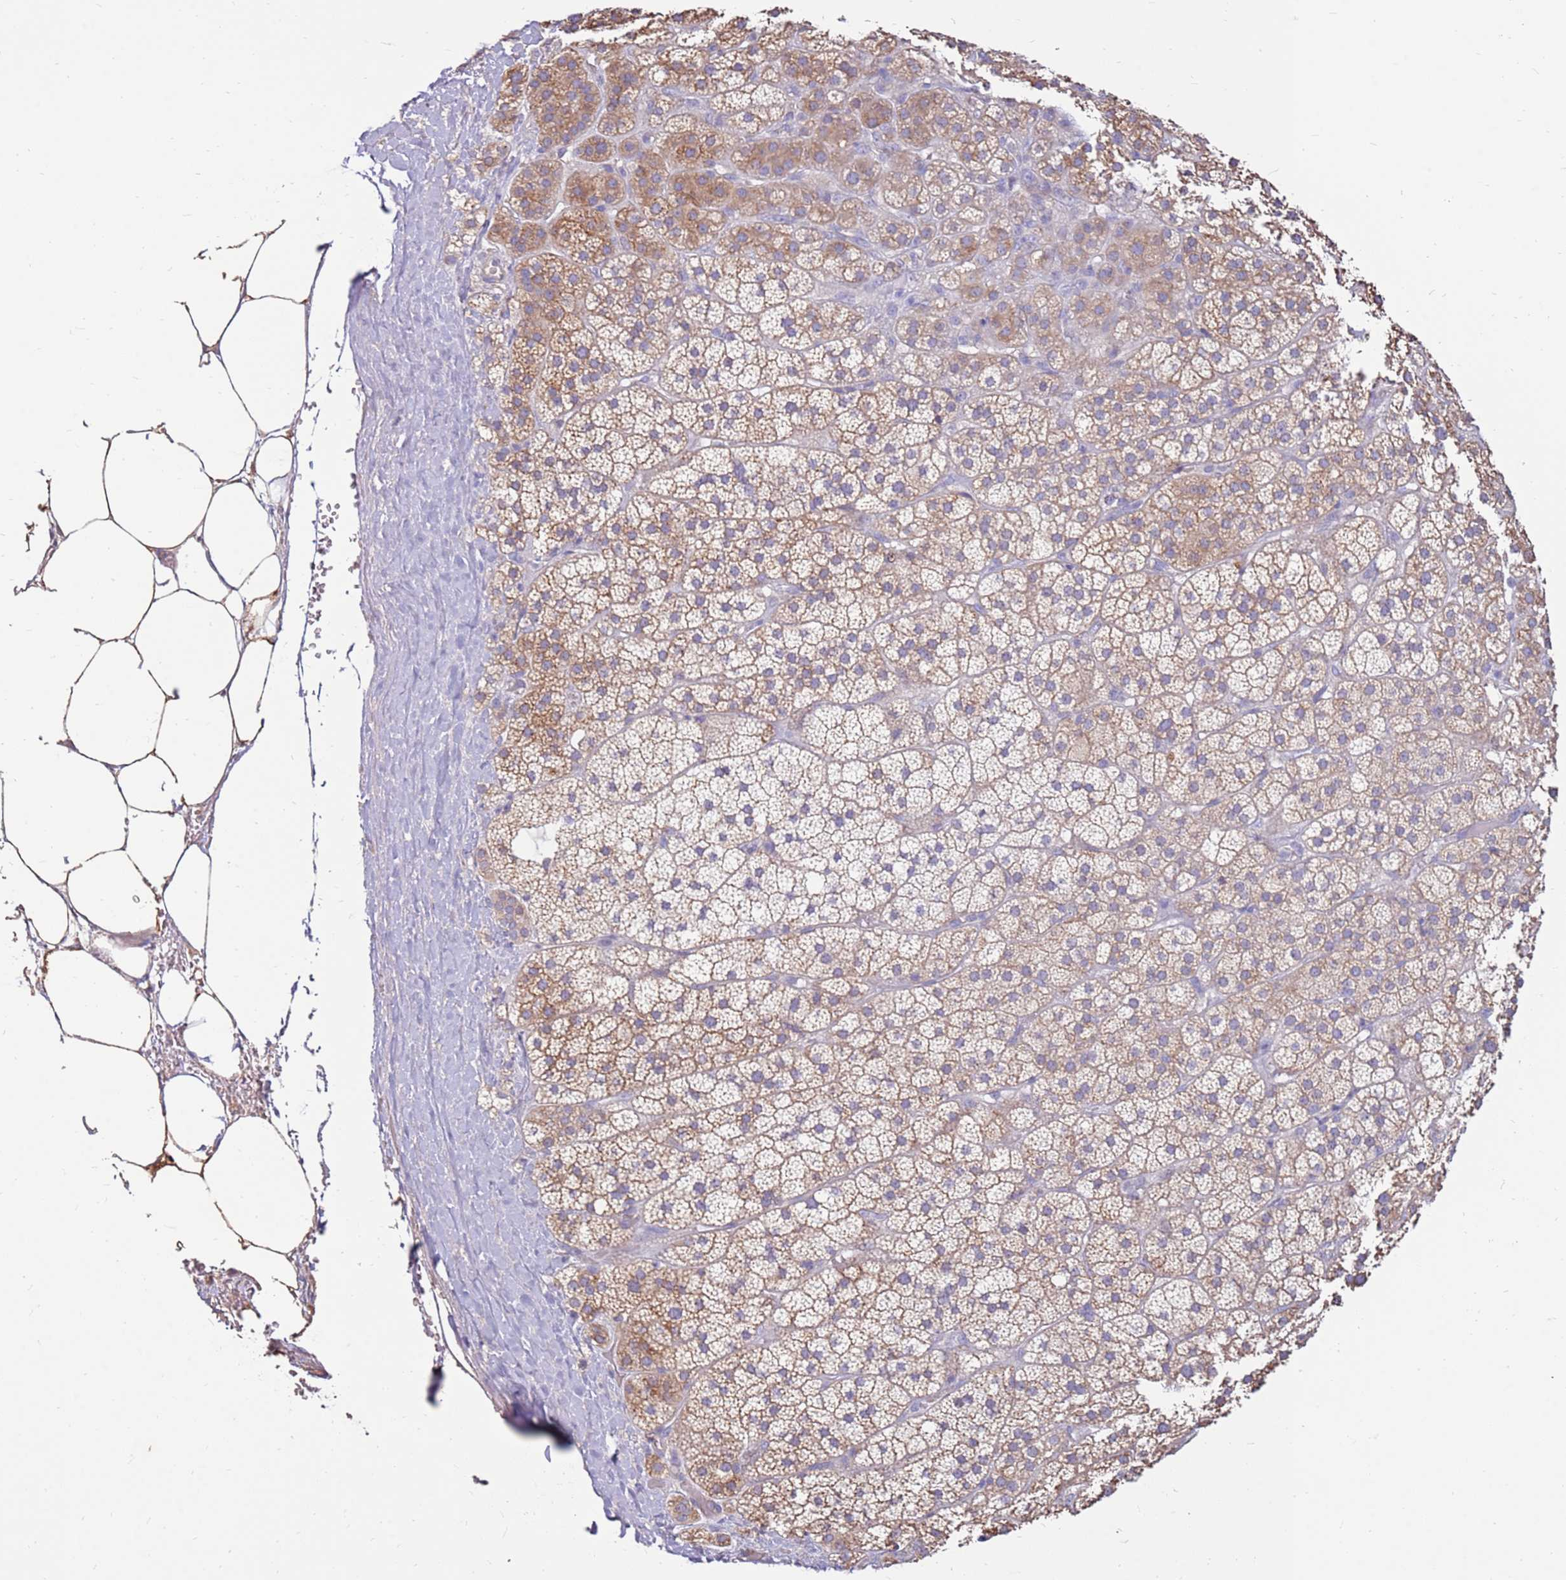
{"staining": {"intensity": "moderate", "quantity": "25%-75%", "location": "cytoplasmic/membranous"}, "tissue": "adrenal gland", "cell_type": "Glandular cells", "image_type": "normal", "snomed": [{"axis": "morphology", "description": "Normal tissue, NOS"}, {"axis": "topography", "description": "Adrenal gland"}], "caption": "Benign adrenal gland demonstrates moderate cytoplasmic/membranous expression in approximately 25%-75% of glandular cells, visualized by immunohistochemistry.", "gene": "SLC44A4", "patient": {"sex": "female", "age": 70}}